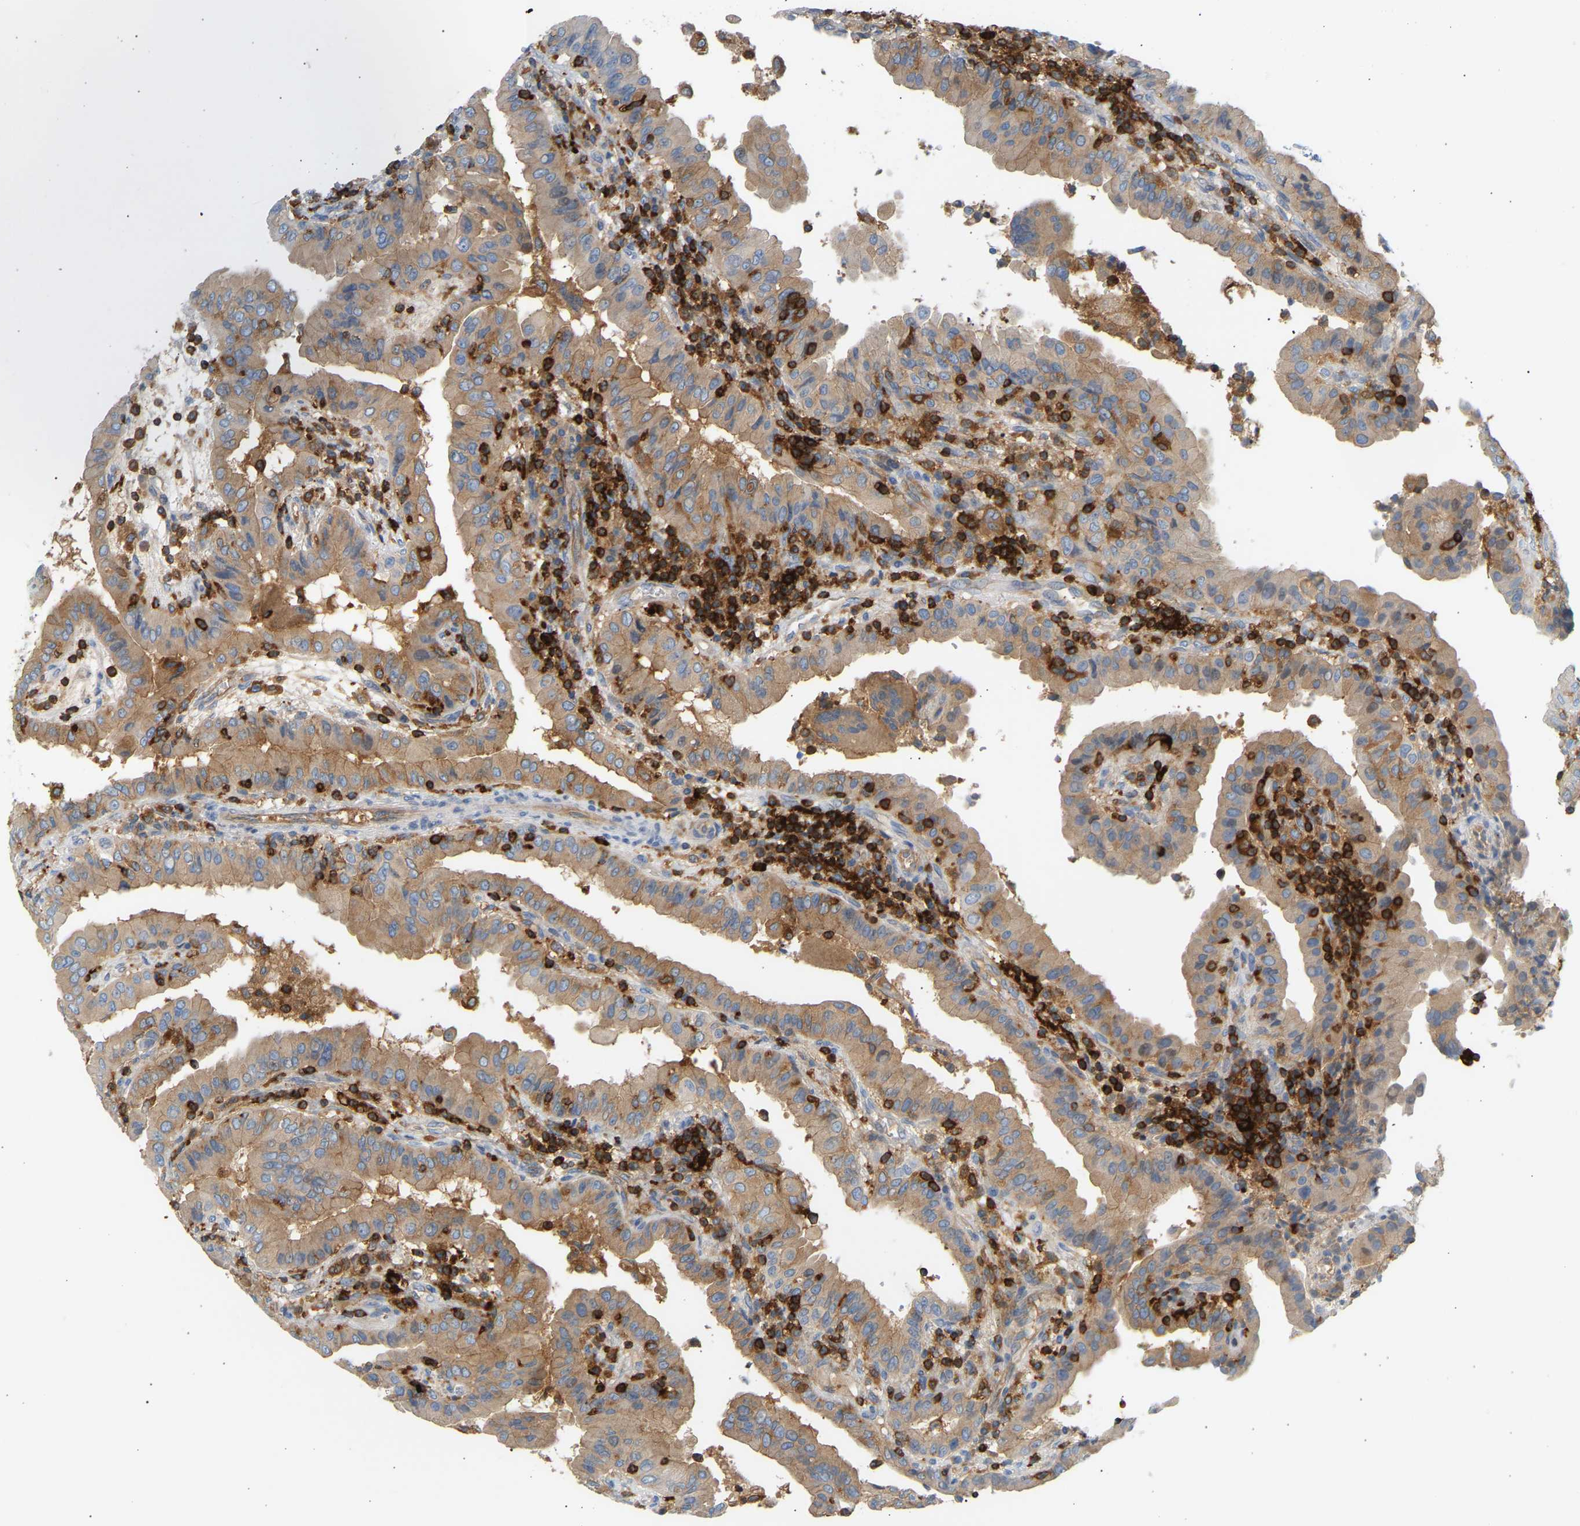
{"staining": {"intensity": "moderate", "quantity": ">75%", "location": "cytoplasmic/membranous"}, "tissue": "thyroid cancer", "cell_type": "Tumor cells", "image_type": "cancer", "snomed": [{"axis": "morphology", "description": "Papillary adenocarcinoma, NOS"}, {"axis": "topography", "description": "Thyroid gland"}], "caption": "The immunohistochemical stain shows moderate cytoplasmic/membranous expression in tumor cells of thyroid papillary adenocarcinoma tissue. (DAB IHC, brown staining for protein, blue staining for nuclei).", "gene": "FNBP1", "patient": {"sex": "male", "age": 33}}